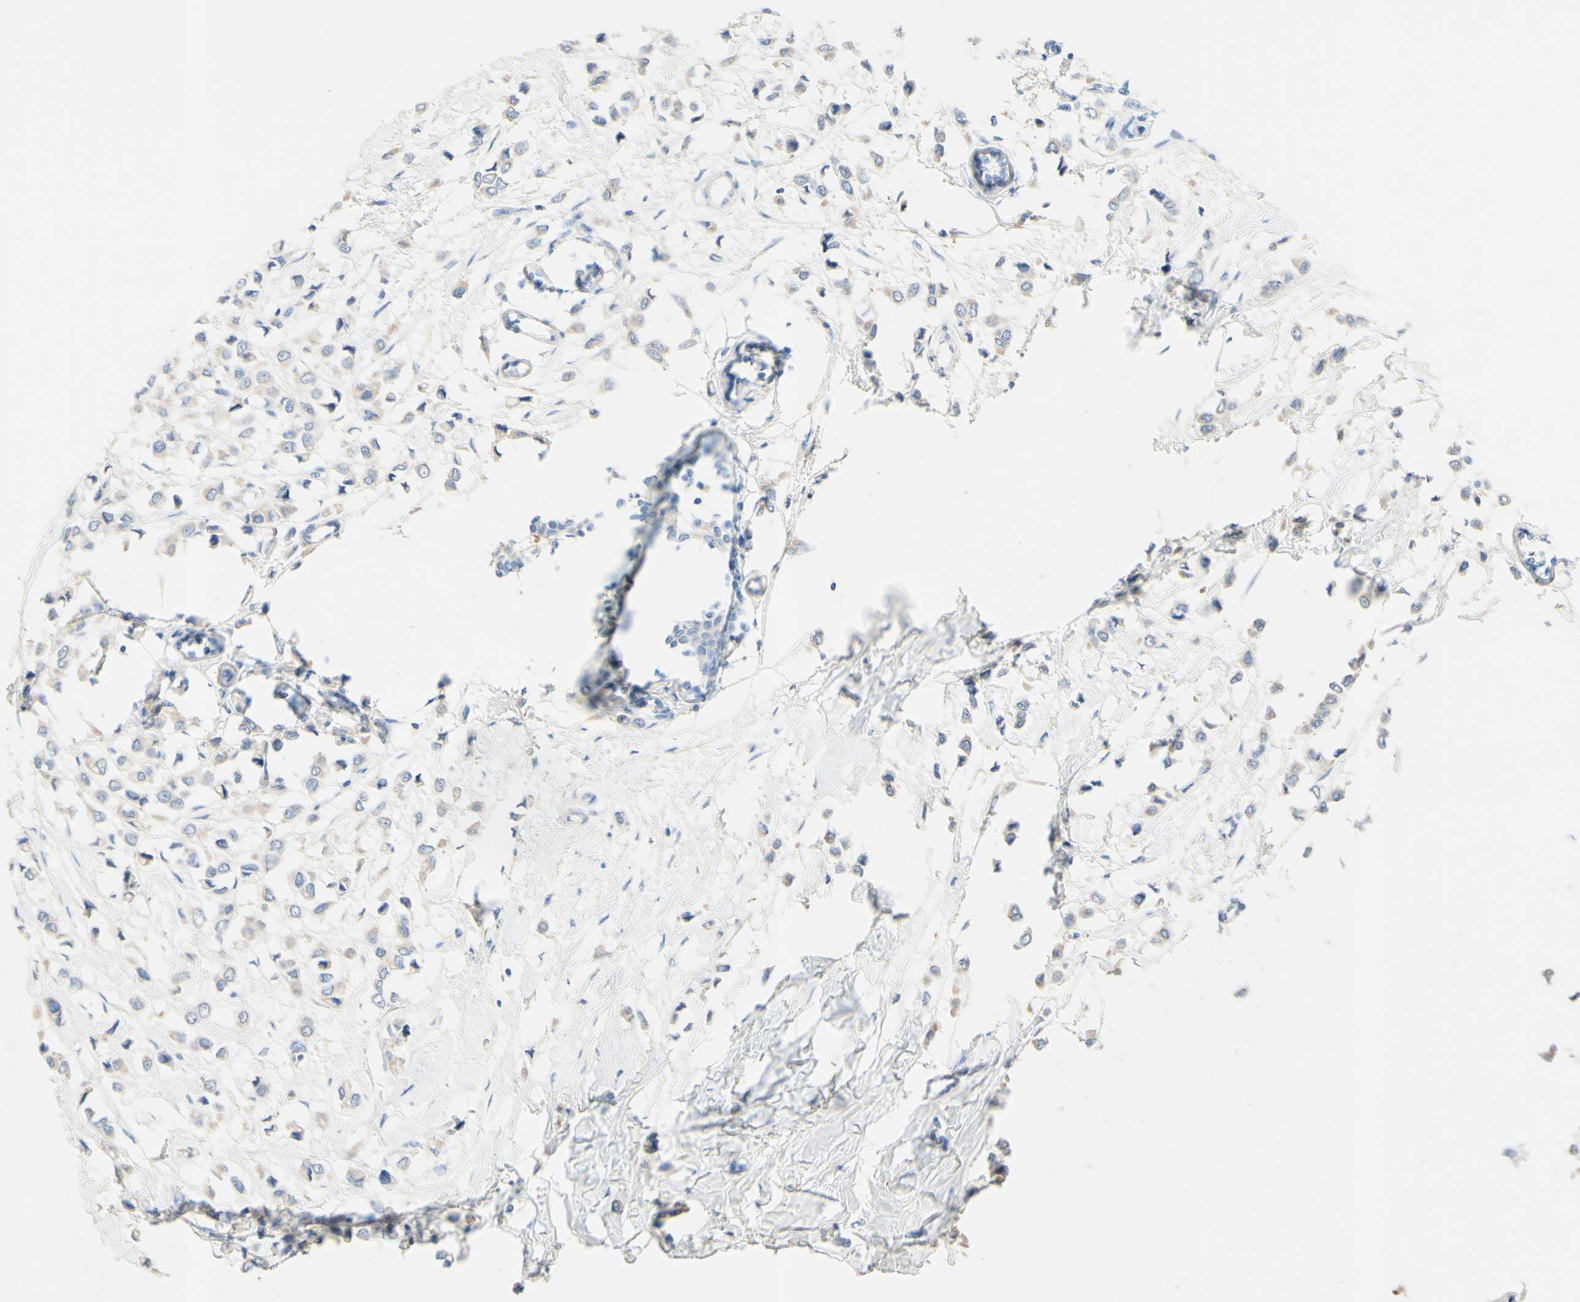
{"staining": {"intensity": "weak", "quantity": "<25%", "location": "cytoplasmic/membranous"}, "tissue": "breast cancer", "cell_type": "Tumor cells", "image_type": "cancer", "snomed": [{"axis": "morphology", "description": "Lobular carcinoma"}, {"axis": "topography", "description": "Breast"}], "caption": "Human lobular carcinoma (breast) stained for a protein using IHC exhibits no staining in tumor cells.", "gene": "FGF4", "patient": {"sex": "female", "age": 51}}